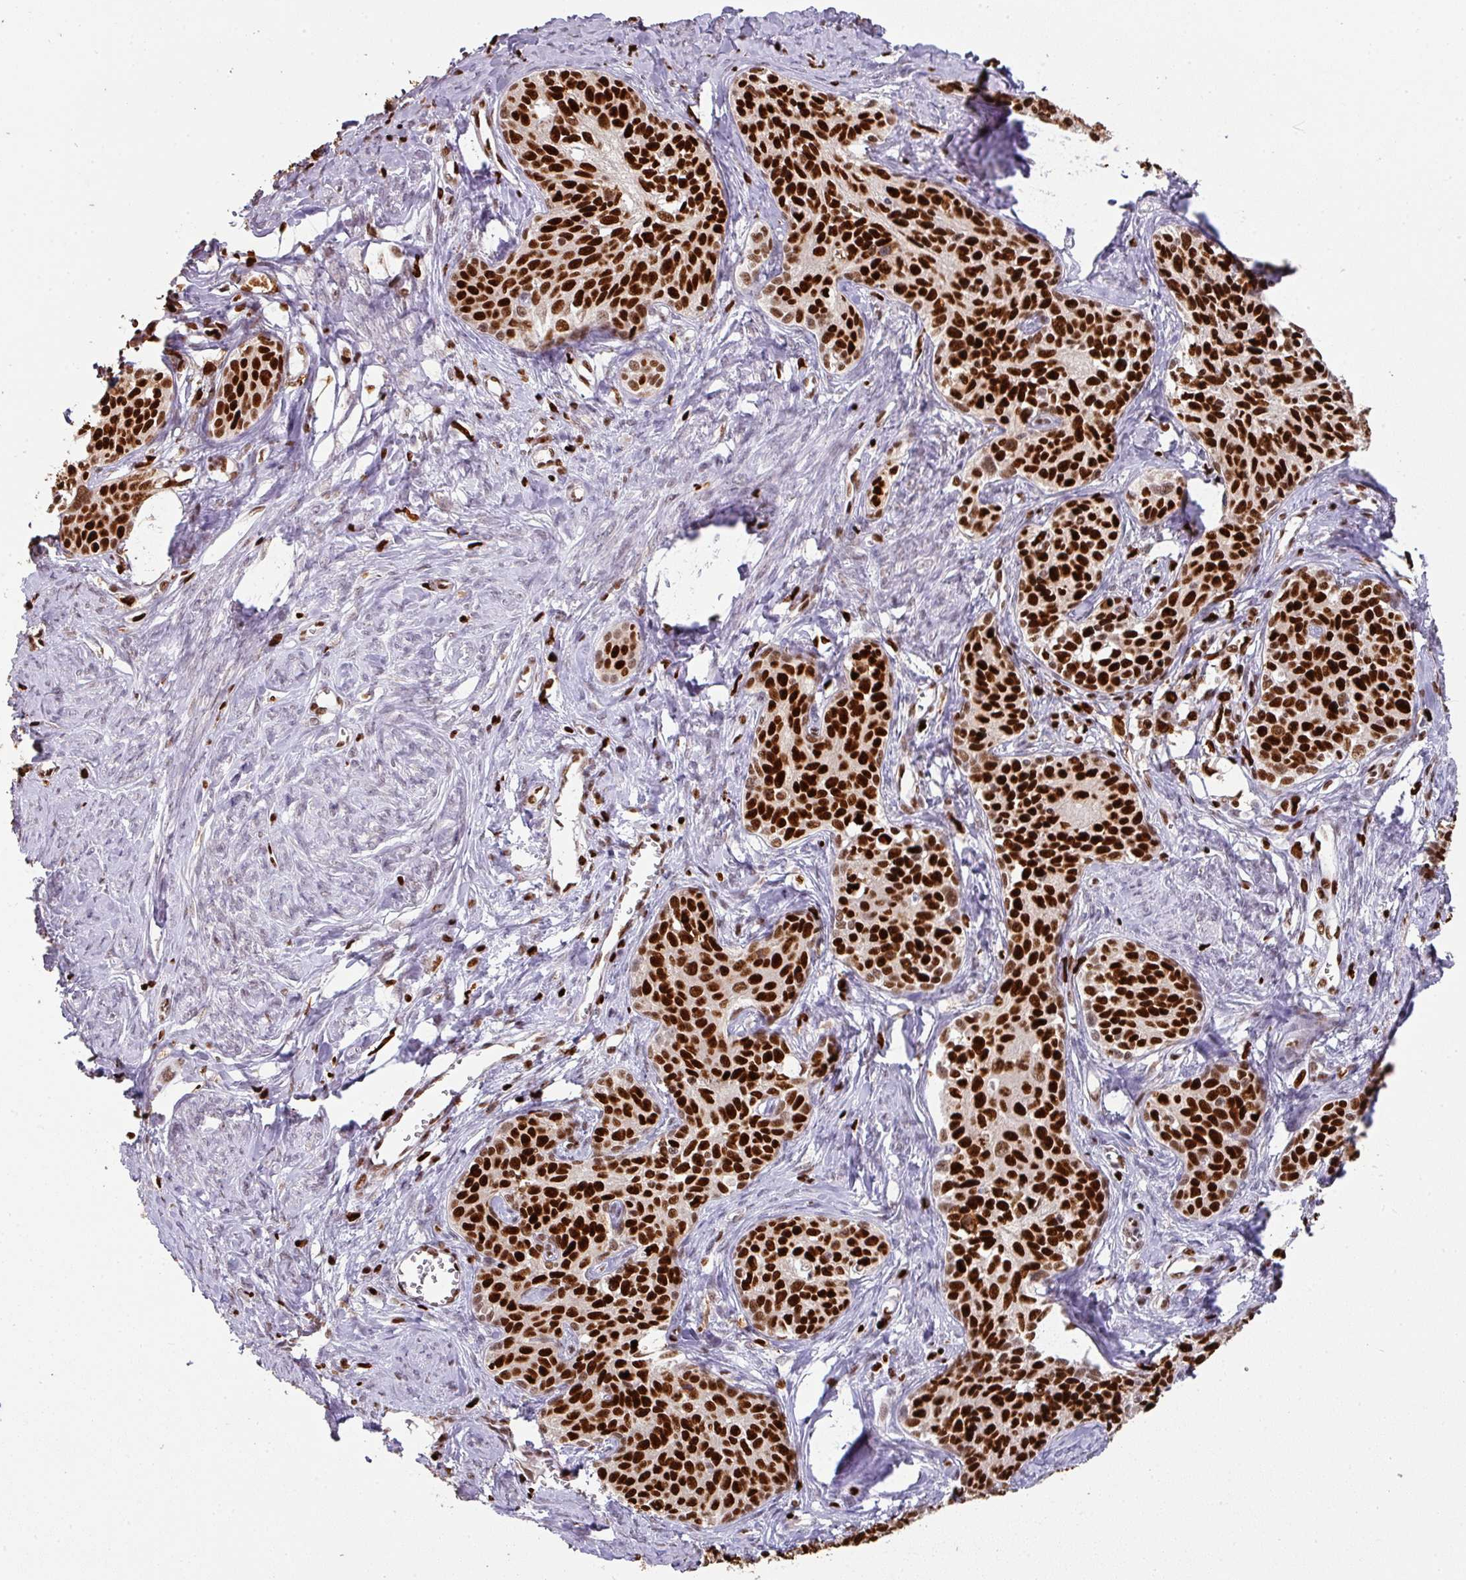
{"staining": {"intensity": "strong", "quantity": ">75%", "location": "nuclear"}, "tissue": "cervical cancer", "cell_type": "Tumor cells", "image_type": "cancer", "snomed": [{"axis": "morphology", "description": "Squamous cell carcinoma, NOS"}, {"axis": "morphology", "description": "Adenocarcinoma, NOS"}, {"axis": "topography", "description": "Cervix"}], "caption": "Human cervical squamous cell carcinoma stained for a protein (brown) reveals strong nuclear positive positivity in about >75% of tumor cells.", "gene": "SAMHD1", "patient": {"sex": "female", "age": 52}}